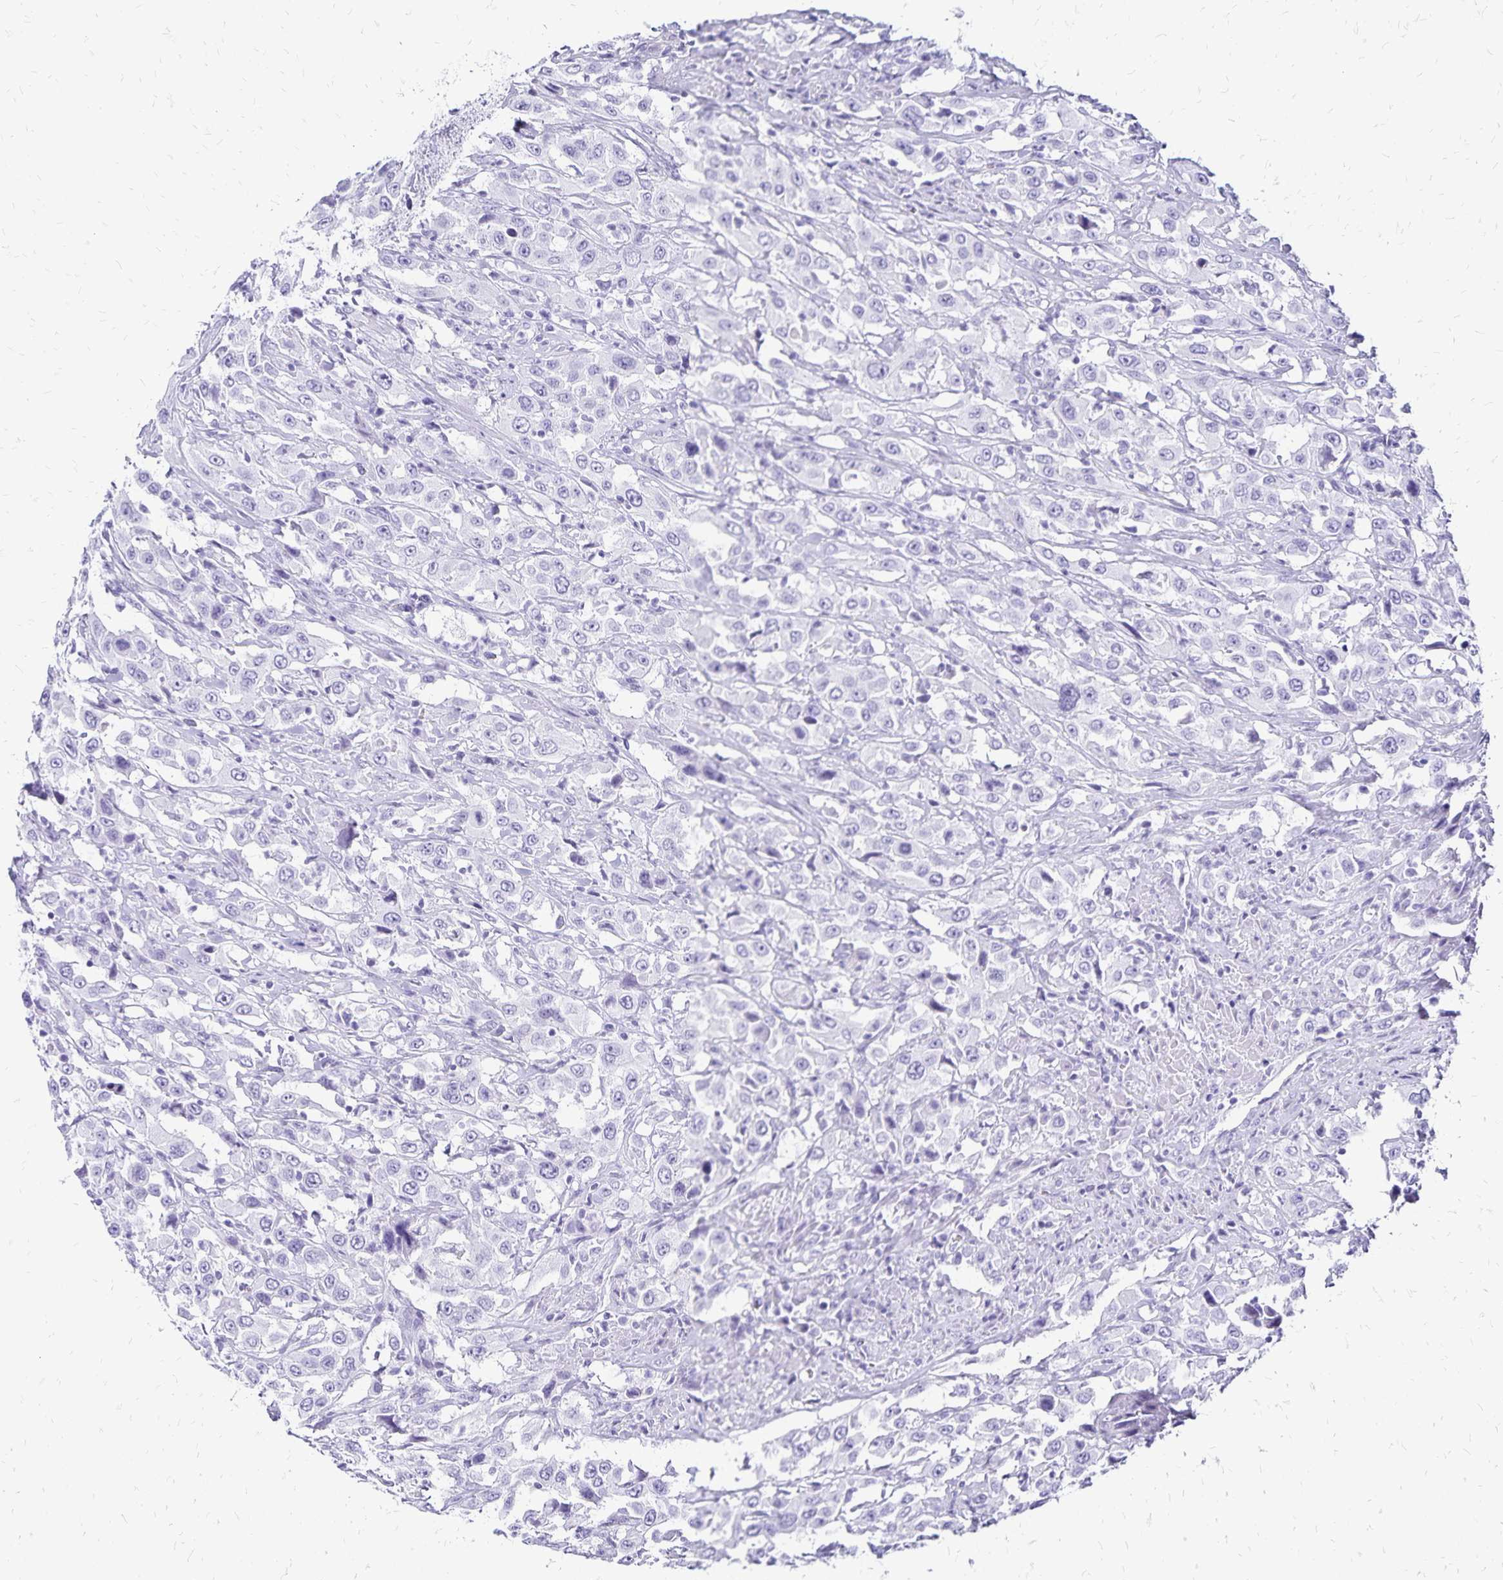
{"staining": {"intensity": "negative", "quantity": "none", "location": "none"}, "tissue": "urothelial cancer", "cell_type": "Tumor cells", "image_type": "cancer", "snomed": [{"axis": "morphology", "description": "Urothelial carcinoma, High grade"}, {"axis": "topography", "description": "Urinary bladder"}], "caption": "Immunohistochemistry (IHC) histopathology image of neoplastic tissue: urothelial carcinoma (high-grade) stained with DAB (3,3'-diaminobenzidine) shows no significant protein expression in tumor cells.", "gene": "LIN28B", "patient": {"sex": "male", "age": 61}}